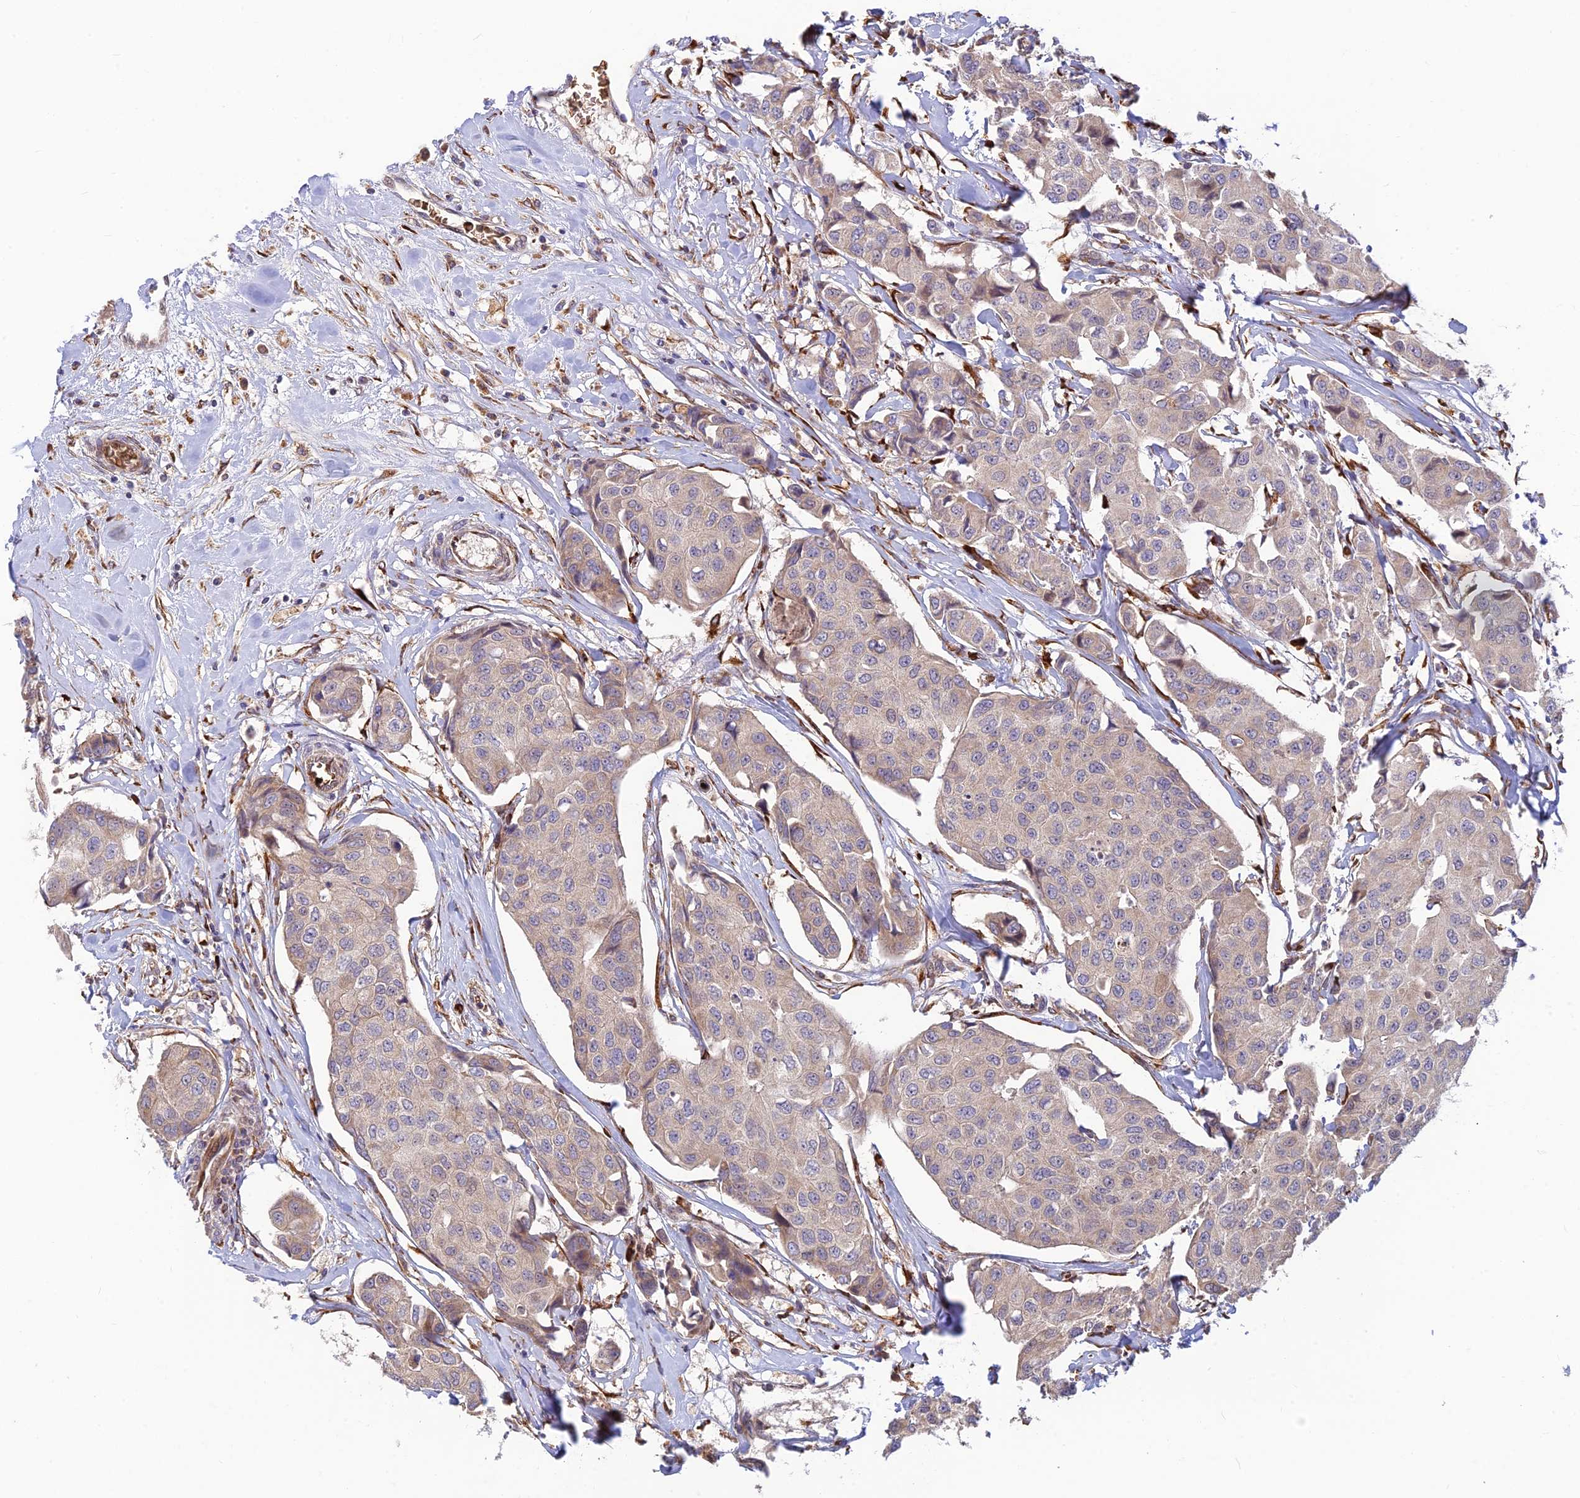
{"staining": {"intensity": "negative", "quantity": "none", "location": "none"}, "tissue": "breast cancer", "cell_type": "Tumor cells", "image_type": "cancer", "snomed": [{"axis": "morphology", "description": "Duct carcinoma"}, {"axis": "topography", "description": "Breast"}], "caption": "Breast intraductal carcinoma stained for a protein using immunohistochemistry (IHC) demonstrates no positivity tumor cells.", "gene": "UFSP2", "patient": {"sex": "female", "age": 80}}